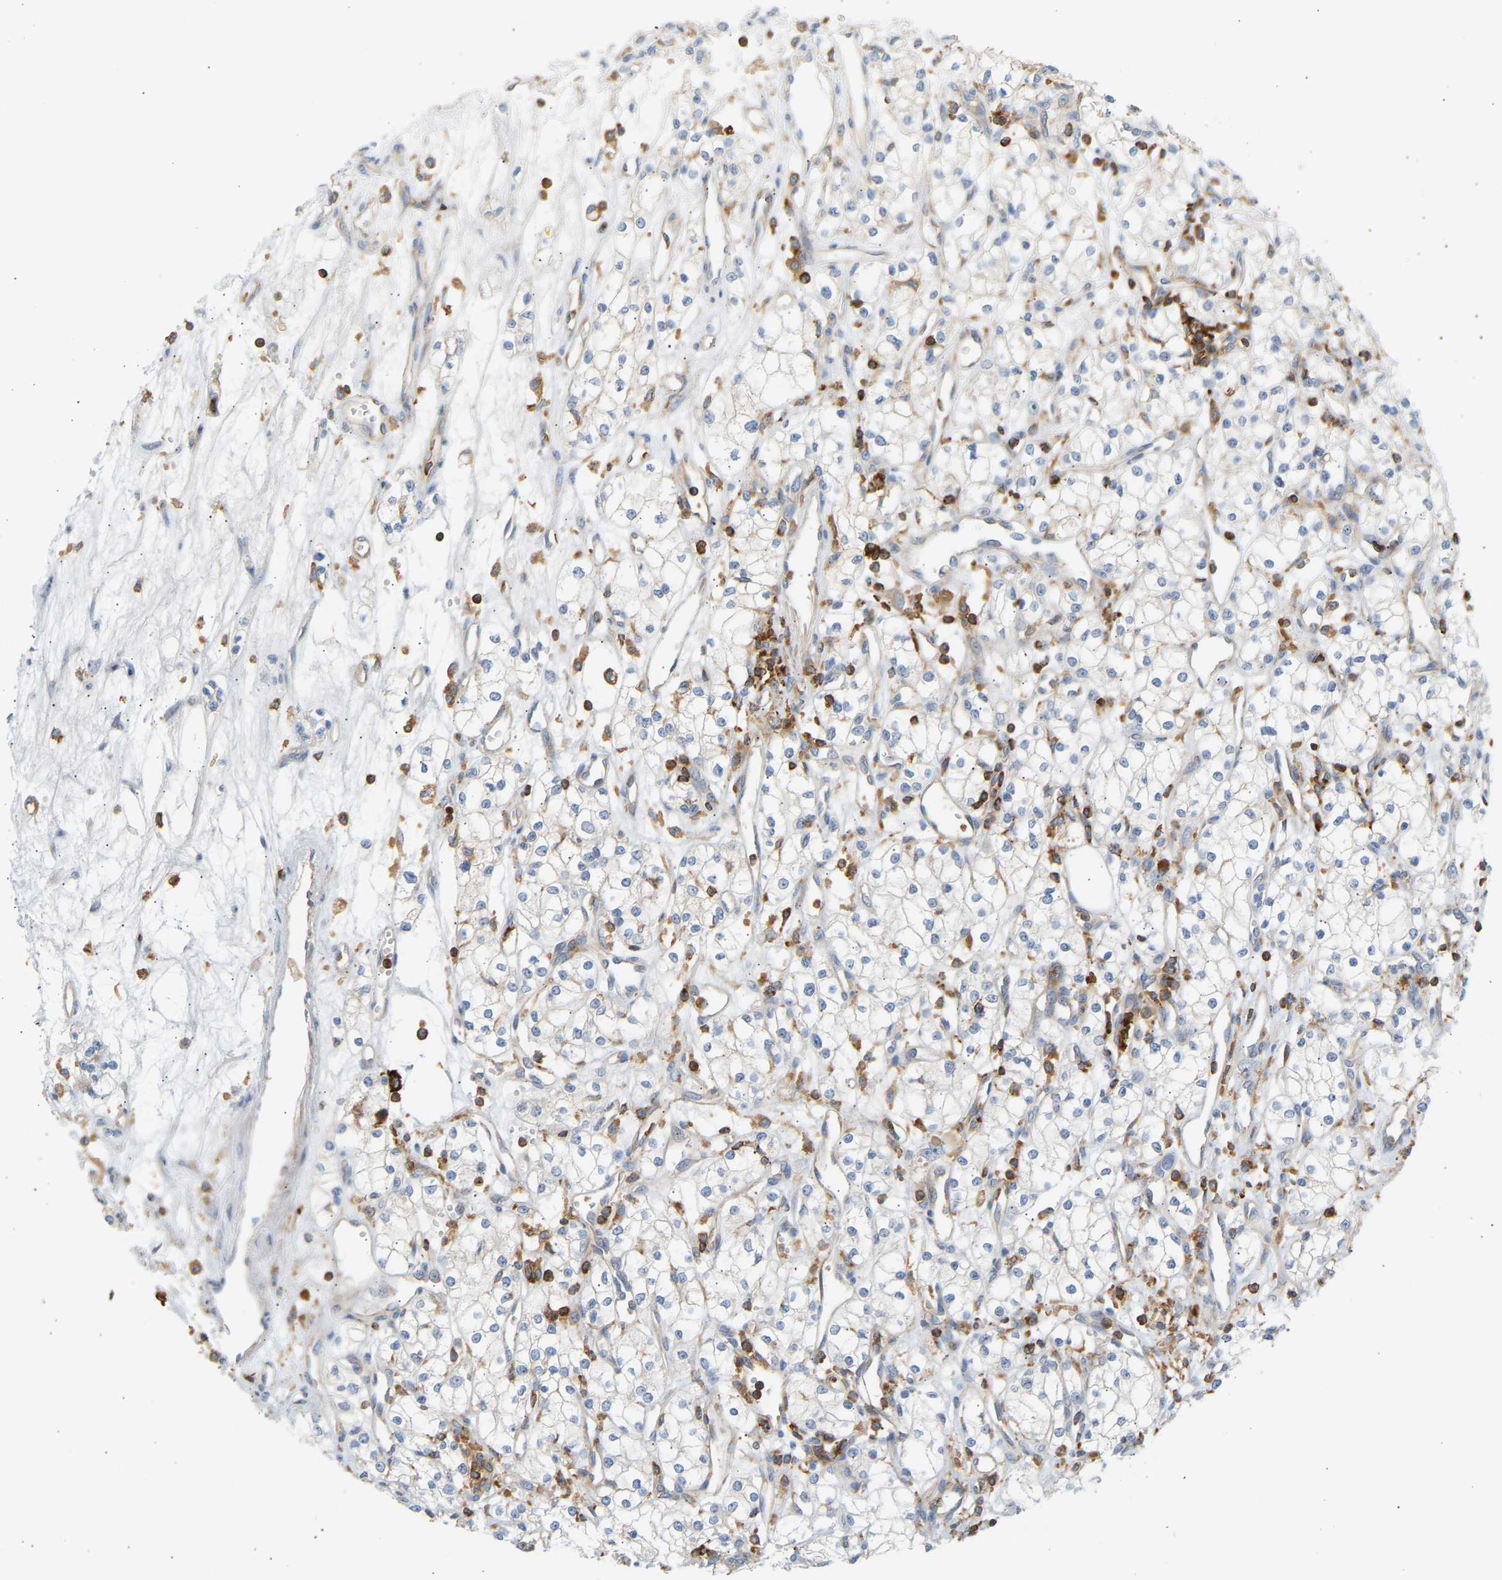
{"staining": {"intensity": "negative", "quantity": "none", "location": "none"}, "tissue": "renal cancer", "cell_type": "Tumor cells", "image_type": "cancer", "snomed": [{"axis": "morphology", "description": "Adenocarcinoma, NOS"}, {"axis": "topography", "description": "Kidney"}], "caption": "Immunohistochemistry image of neoplastic tissue: renal cancer (adenocarcinoma) stained with DAB displays no significant protein expression in tumor cells.", "gene": "FNBP1", "patient": {"sex": "male", "age": 59}}